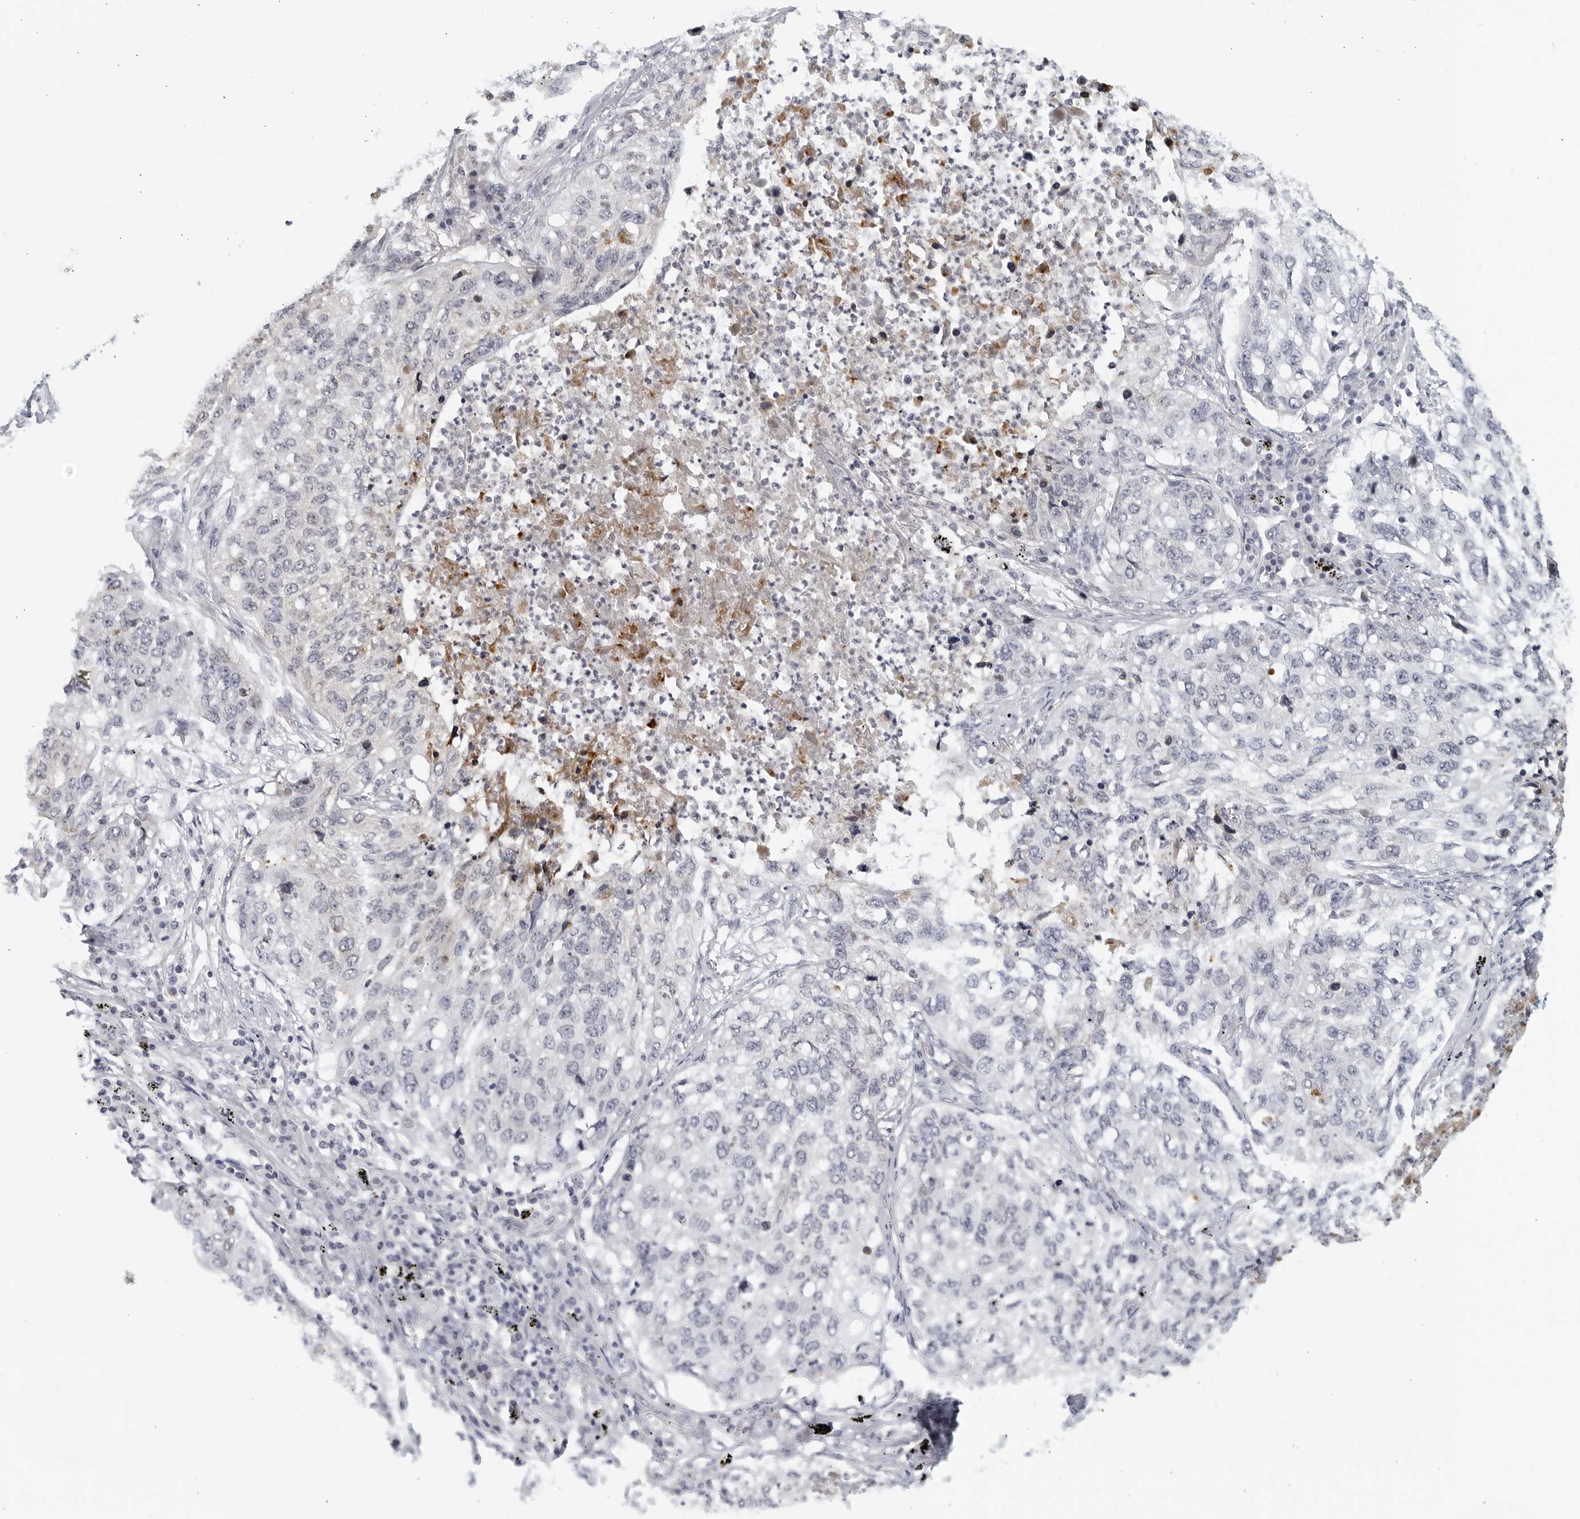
{"staining": {"intensity": "negative", "quantity": "none", "location": "none"}, "tissue": "lung cancer", "cell_type": "Tumor cells", "image_type": "cancer", "snomed": [{"axis": "morphology", "description": "Squamous cell carcinoma, NOS"}, {"axis": "topography", "description": "Lung"}], "caption": "This is an immunohistochemistry (IHC) histopathology image of lung squamous cell carcinoma. There is no positivity in tumor cells.", "gene": "MATN1", "patient": {"sex": "female", "age": 63}}